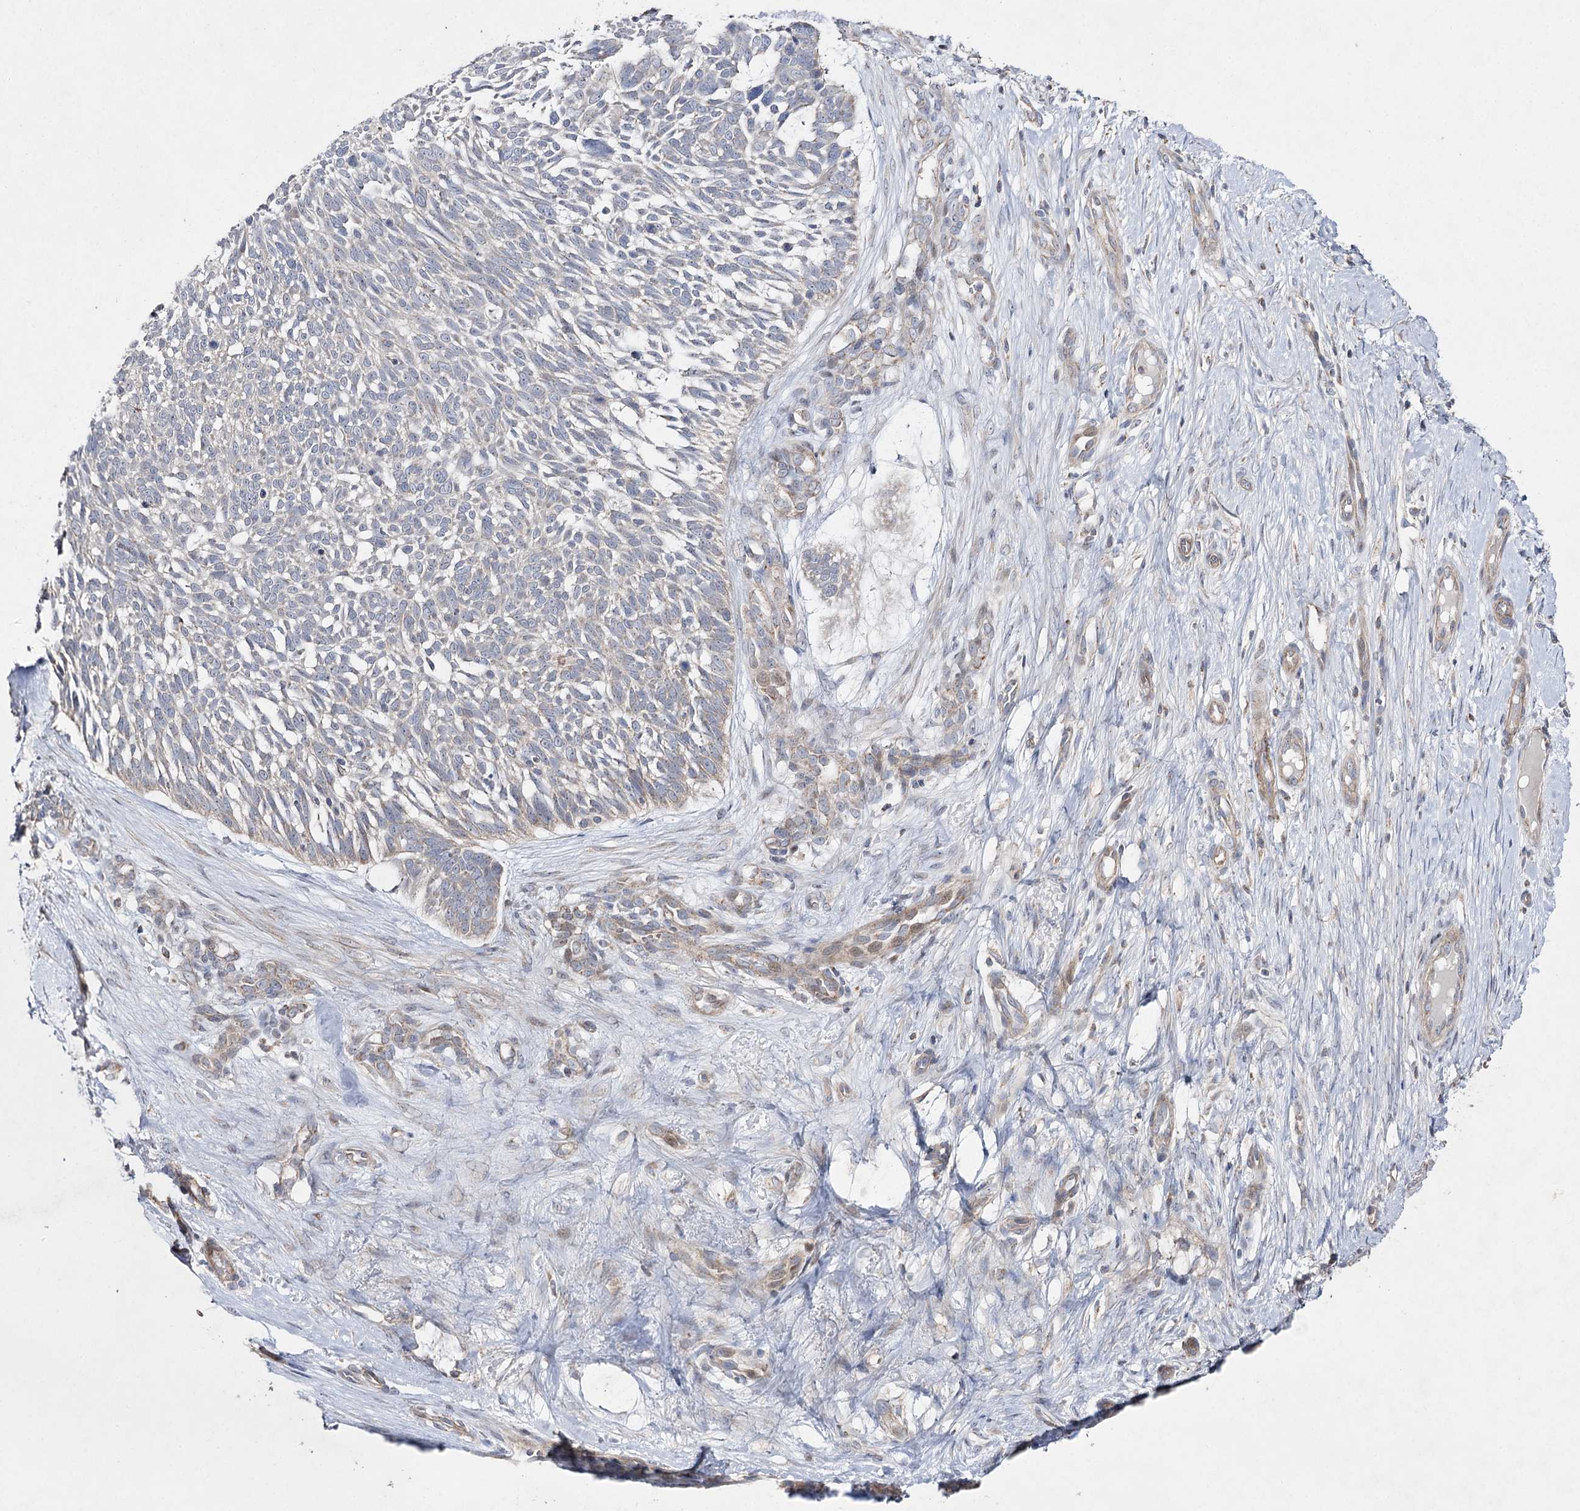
{"staining": {"intensity": "weak", "quantity": "<25%", "location": "cytoplasmic/membranous"}, "tissue": "skin cancer", "cell_type": "Tumor cells", "image_type": "cancer", "snomed": [{"axis": "morphology", "description": "Basal cell carcinoma"}, {"axis": "topography", "description": "Skin"}], "caption": "Protein analysis of skin basal cell carcinoma shows no significant staining in tumor cells. (Stains: DAB (3,3'-diaminobenzidine) immunohistochemistry with hematoxylin counter stain, Microscopy: brightfield microscopy at high magnification).", "gene": "FANCL", "patient": {"sex": "male", "age": 88}}